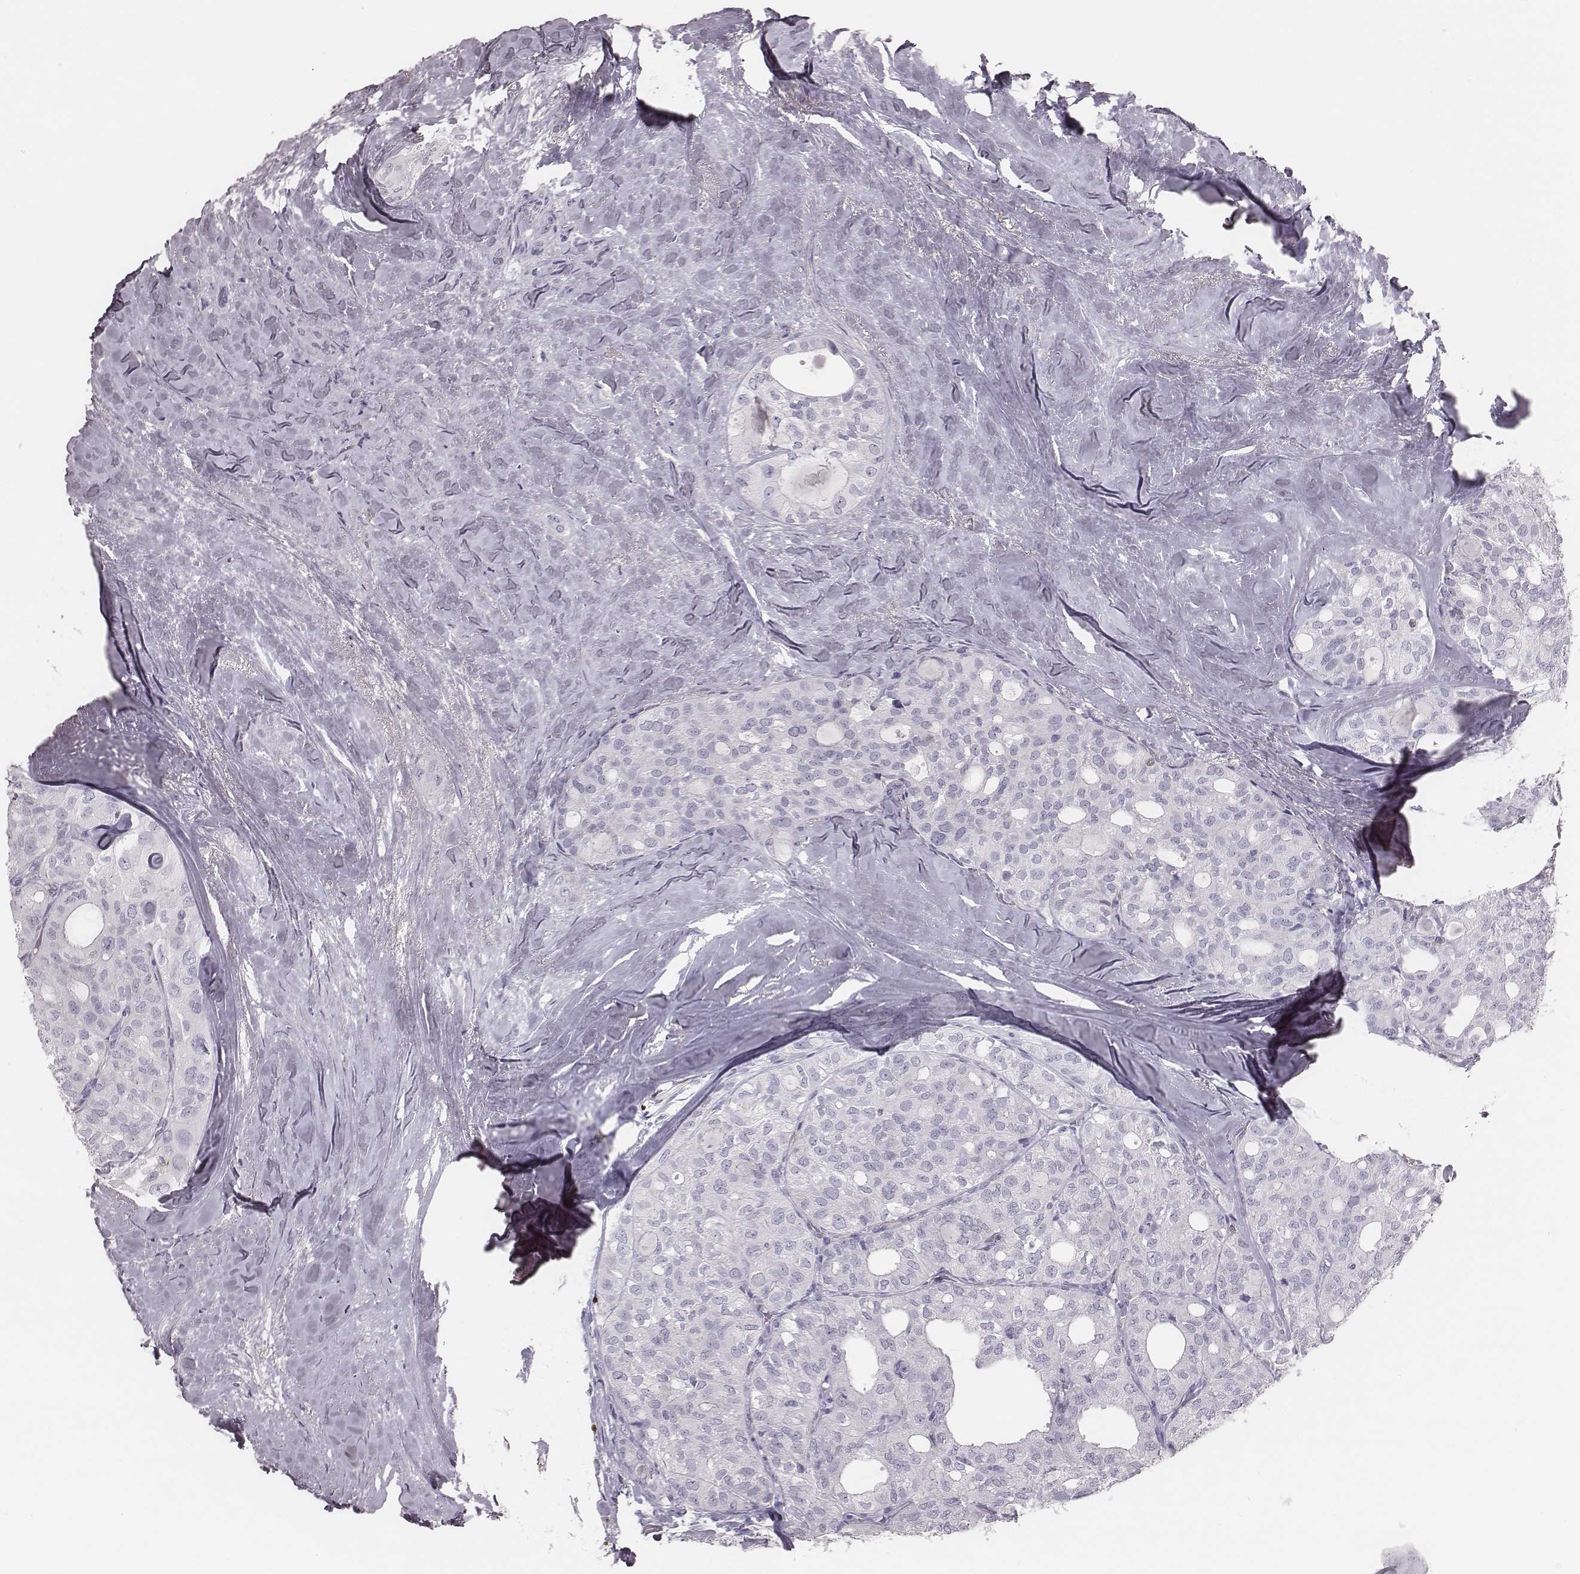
{"staining": {"intensity": "negative", "quantity": "none", "location": "none"}, "tissue": "thyroid cancer", "cell_type": "Tumor cells", "image_type": "cancer", "snomed": [{"axis": "morphology", "description": "Follicular adenoma carcinoma, NOS"}, {"axis": "topography", "description": "Thyroid gland"}], "caption": "This is an immunohistochemistry (IHC) photomicrograph of human thyroid cancer (follicular adenoma carcinoma). There is no expression in tumor cells.", "gene": "ZNF365", "patient": {"sex": "male", "age": 75}}